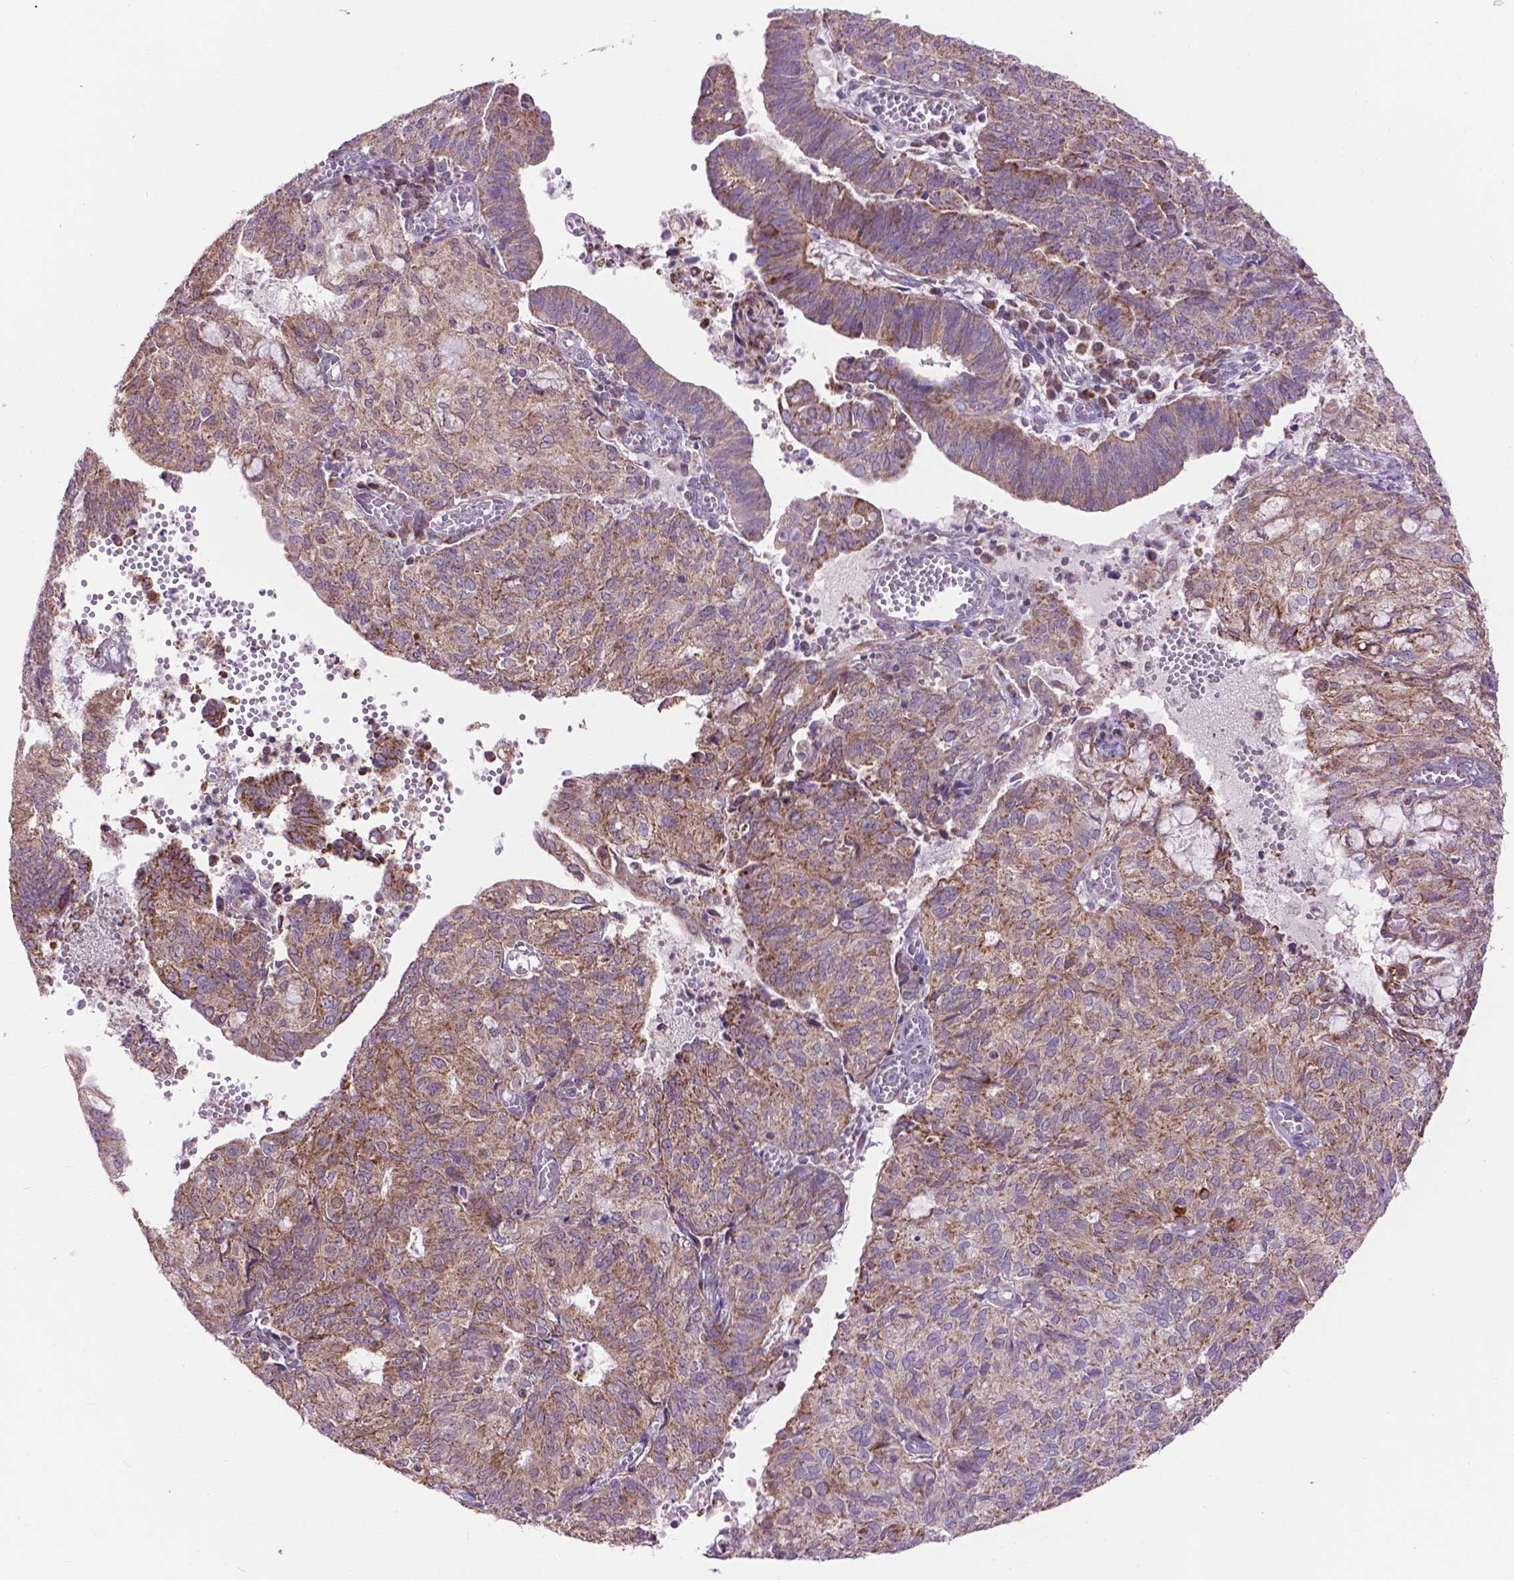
{"staining": {"intensity": "moderate", "quantity": "25%-75%", "location": "cytoplasmic/membranous"}, "tissue": "endometrial cancer", "cell_type": "Tumor cells", "image_type": "cancer", "snomed": [{"axis": "morphology", "description": "Adenocarcinoma, NOS"}, {"axis": "topography", "description": "Endometrium"}], "caption": "Adenocarcinoma (endometrial) stained with DAB immunohistochemistry (IHC) exhibits medium levels of moderate cytoplasmic/membranous expression in about 25%-75% of tumor cells. (DAB (3,3'-diaminobenzidine) IHC with brightfield microscopy, high magnification).", "gene": "PYCR3", "patient": {"sex": "female", "age": 82}}